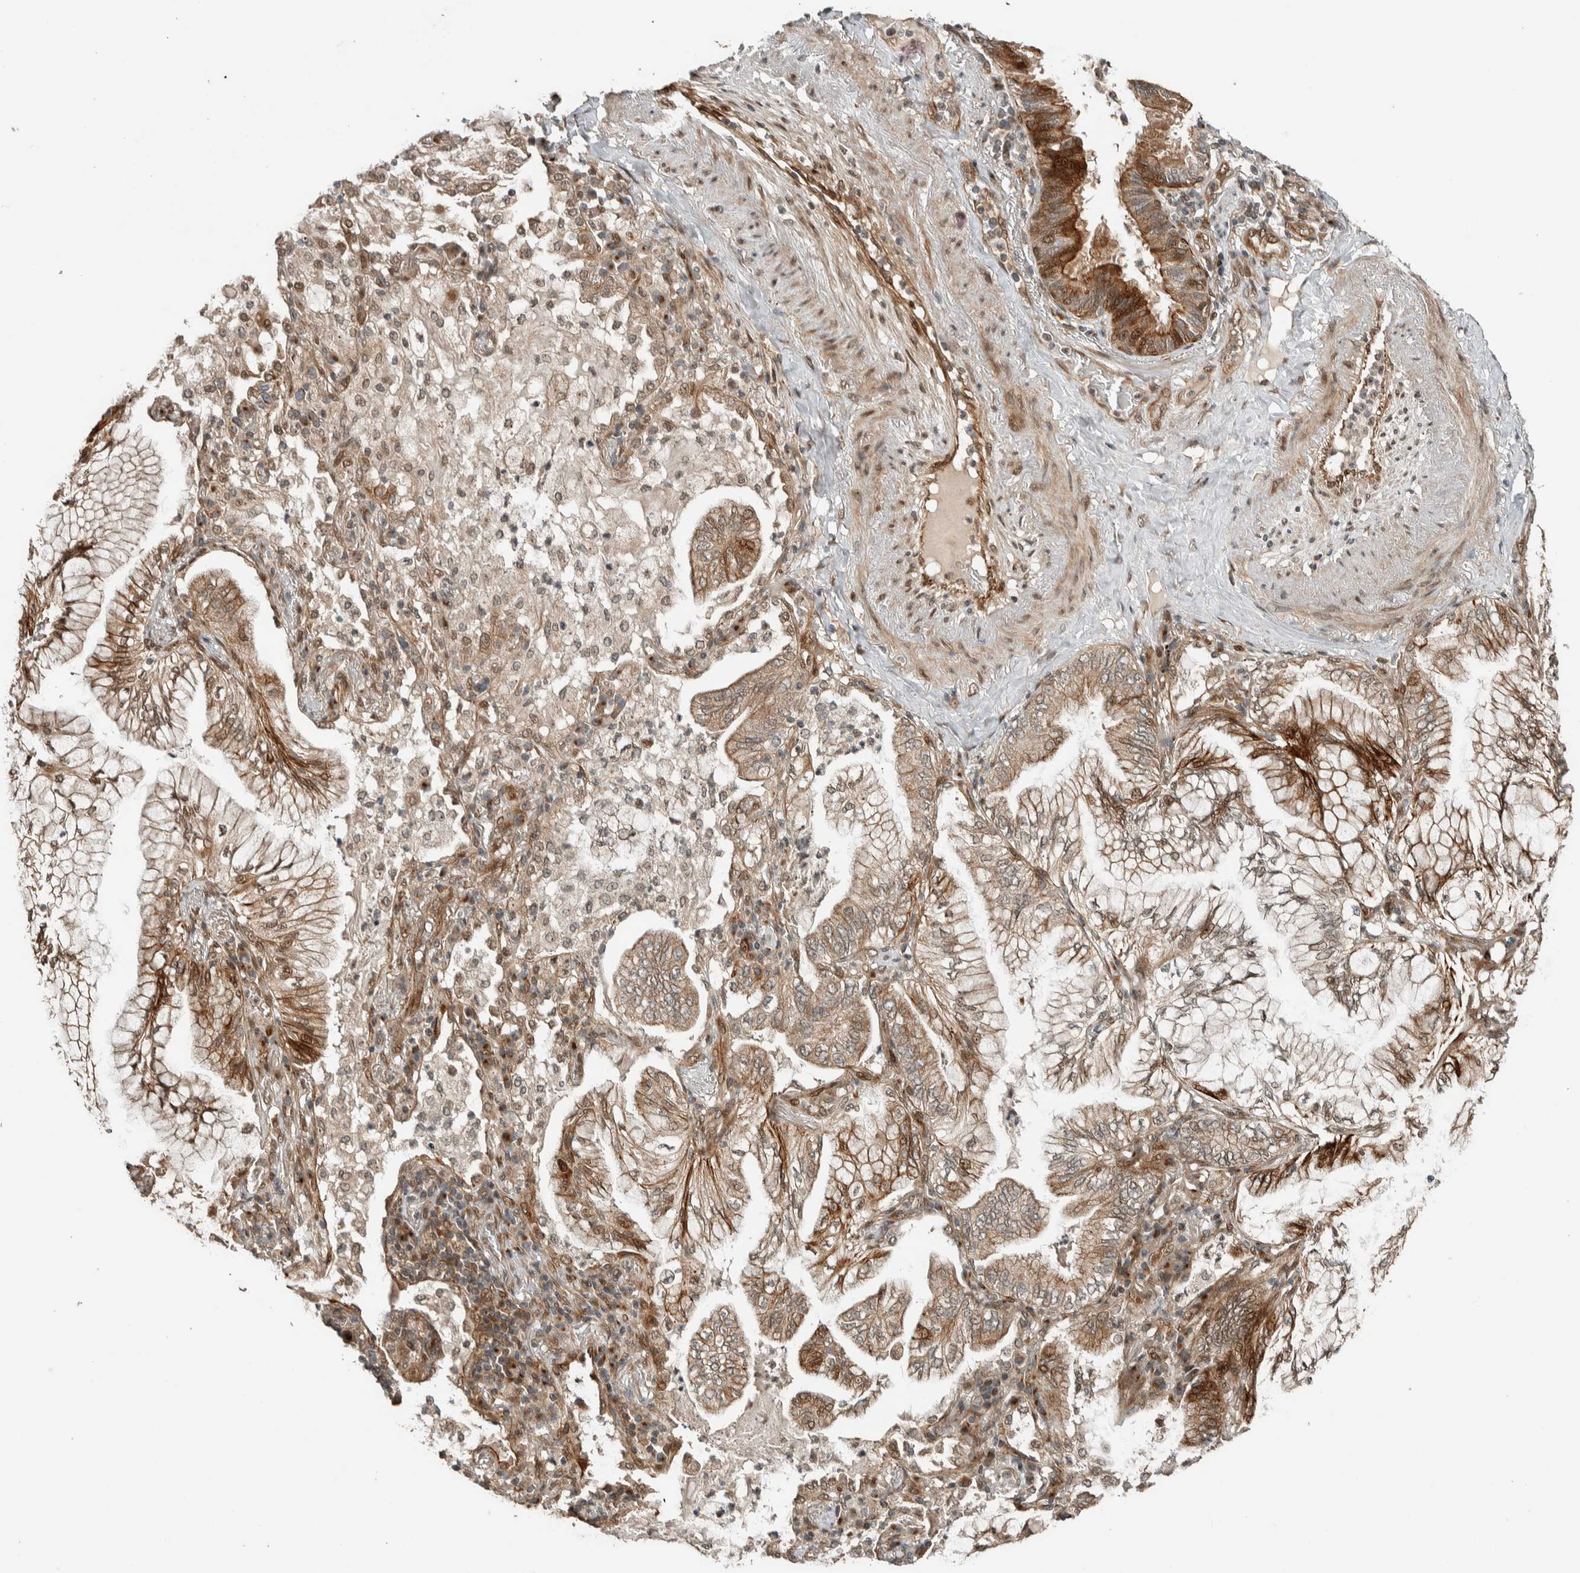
{"staining": {"intensity": "moderate", "quantity": ">75%", "location": "cytoplasmic/membranous,nuclear"}, "tissue": "lung cancer", "cell_type": "Tumor cells", "image_type": "cancer", "snomed": [{"axis": "morphology", "description": "Adenocarcinoma, NOS"}, {"axis": "topography", "description": "Lung"}], "caption": "Protein expression by immunohistochemistry exhibits moderate cytoplasmic/membranous and nuclear expression in about >75% of tumor cells in lung cancer (adenocarcinoma).", "gene": "STXBP4", "patient": {"sex": "female", "age": 70}}